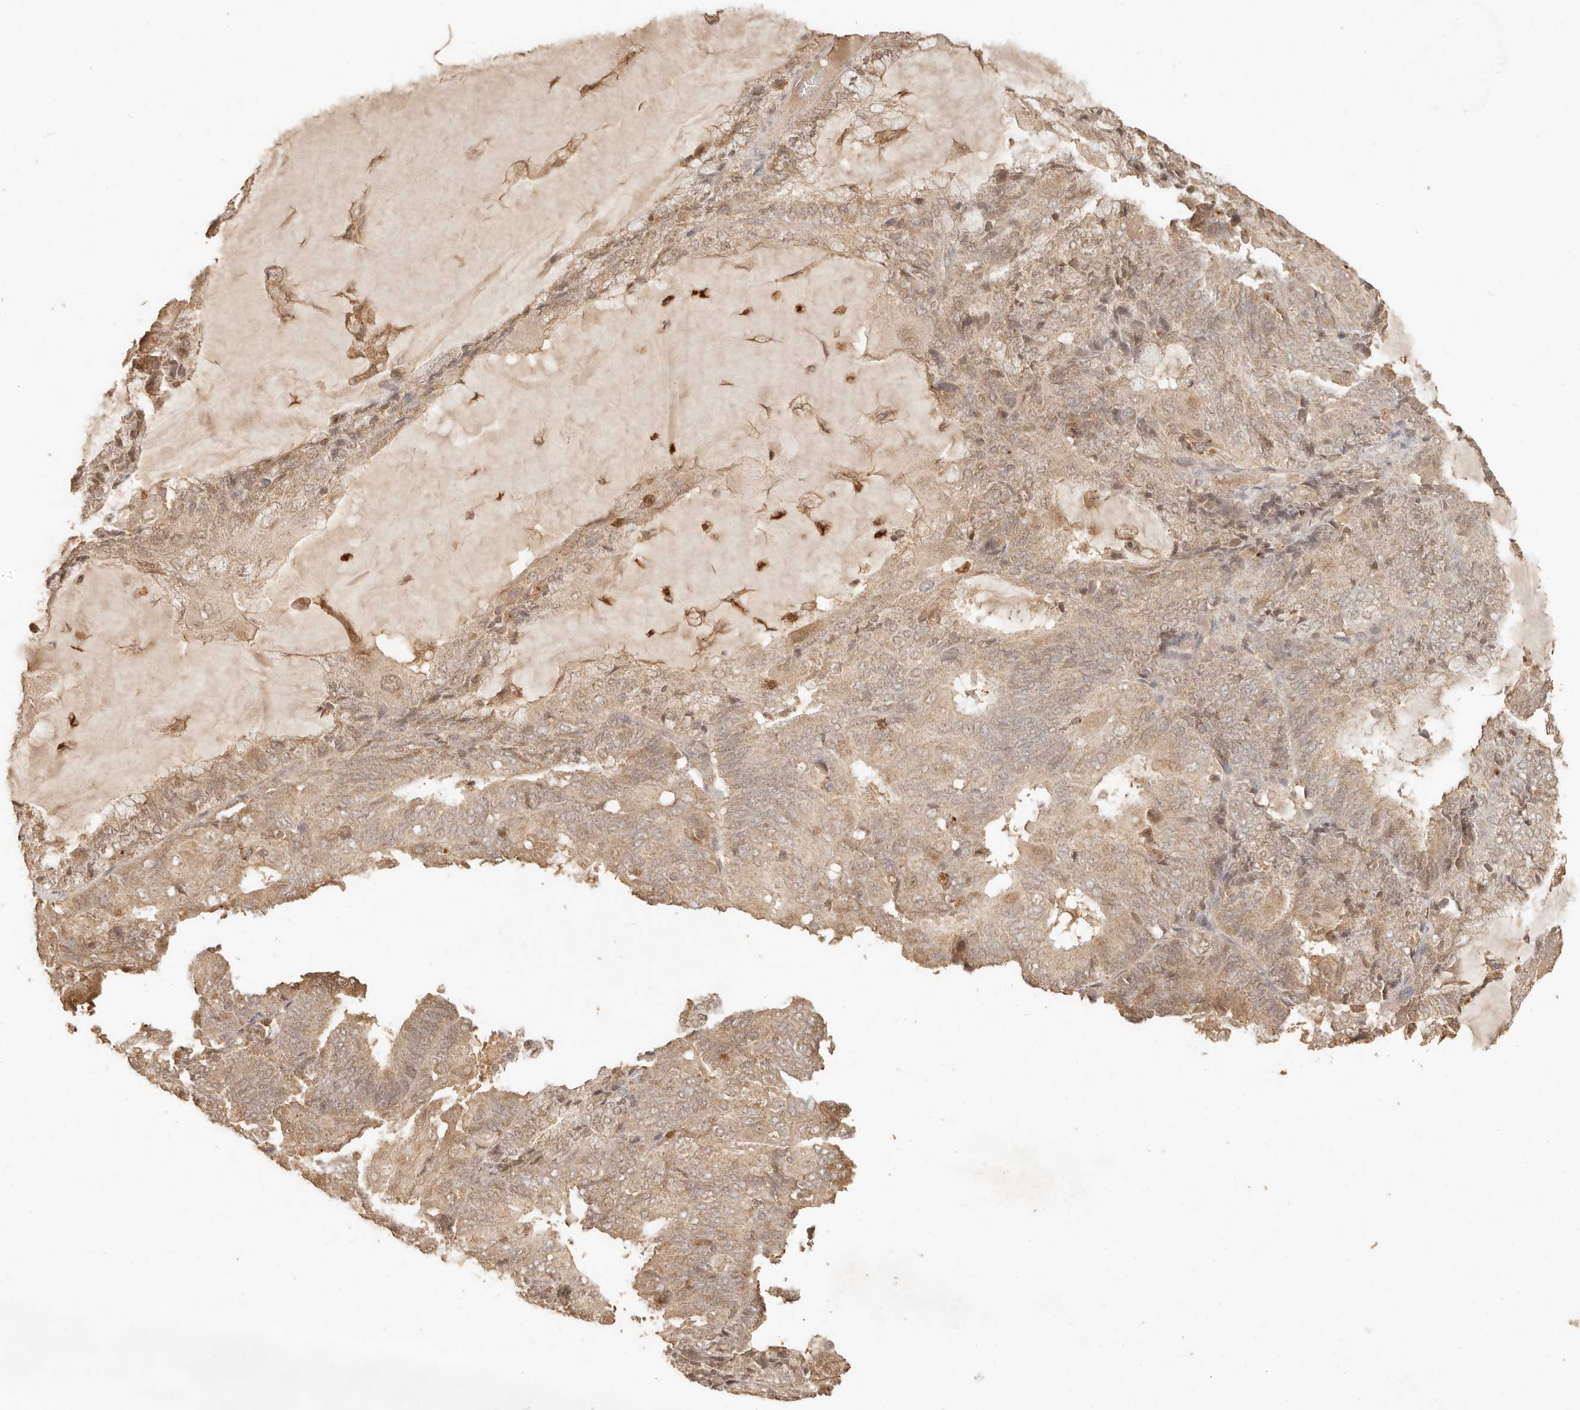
{"staining": {"intensity": "weak", "quantity": ">75%", "location": "cytoplasmic/membranous,nuclear"}, "tissue": "endometrial cancer", "cell_type": "Tumor cells", "image_type": "cancer", "snomed": [{"axis": "morphology", "description": "Adenocarcinoma, NOS"}, {"axis": "topography", "description": "Endometrium"}], "caption": "A high-resolution micrograph shows immunohistochemistry staining of endometrial adenocarcinoma, which shows weak cytoplasmic/membranous and nuclear staining in approximately >75% of tumor cells. (DAB (3,3'-diaminobenzidine) = brown stain, brightfield microscopy at high magnification).", "gene": "INTS11", "patient": {"sex": "female", "age": 81}}